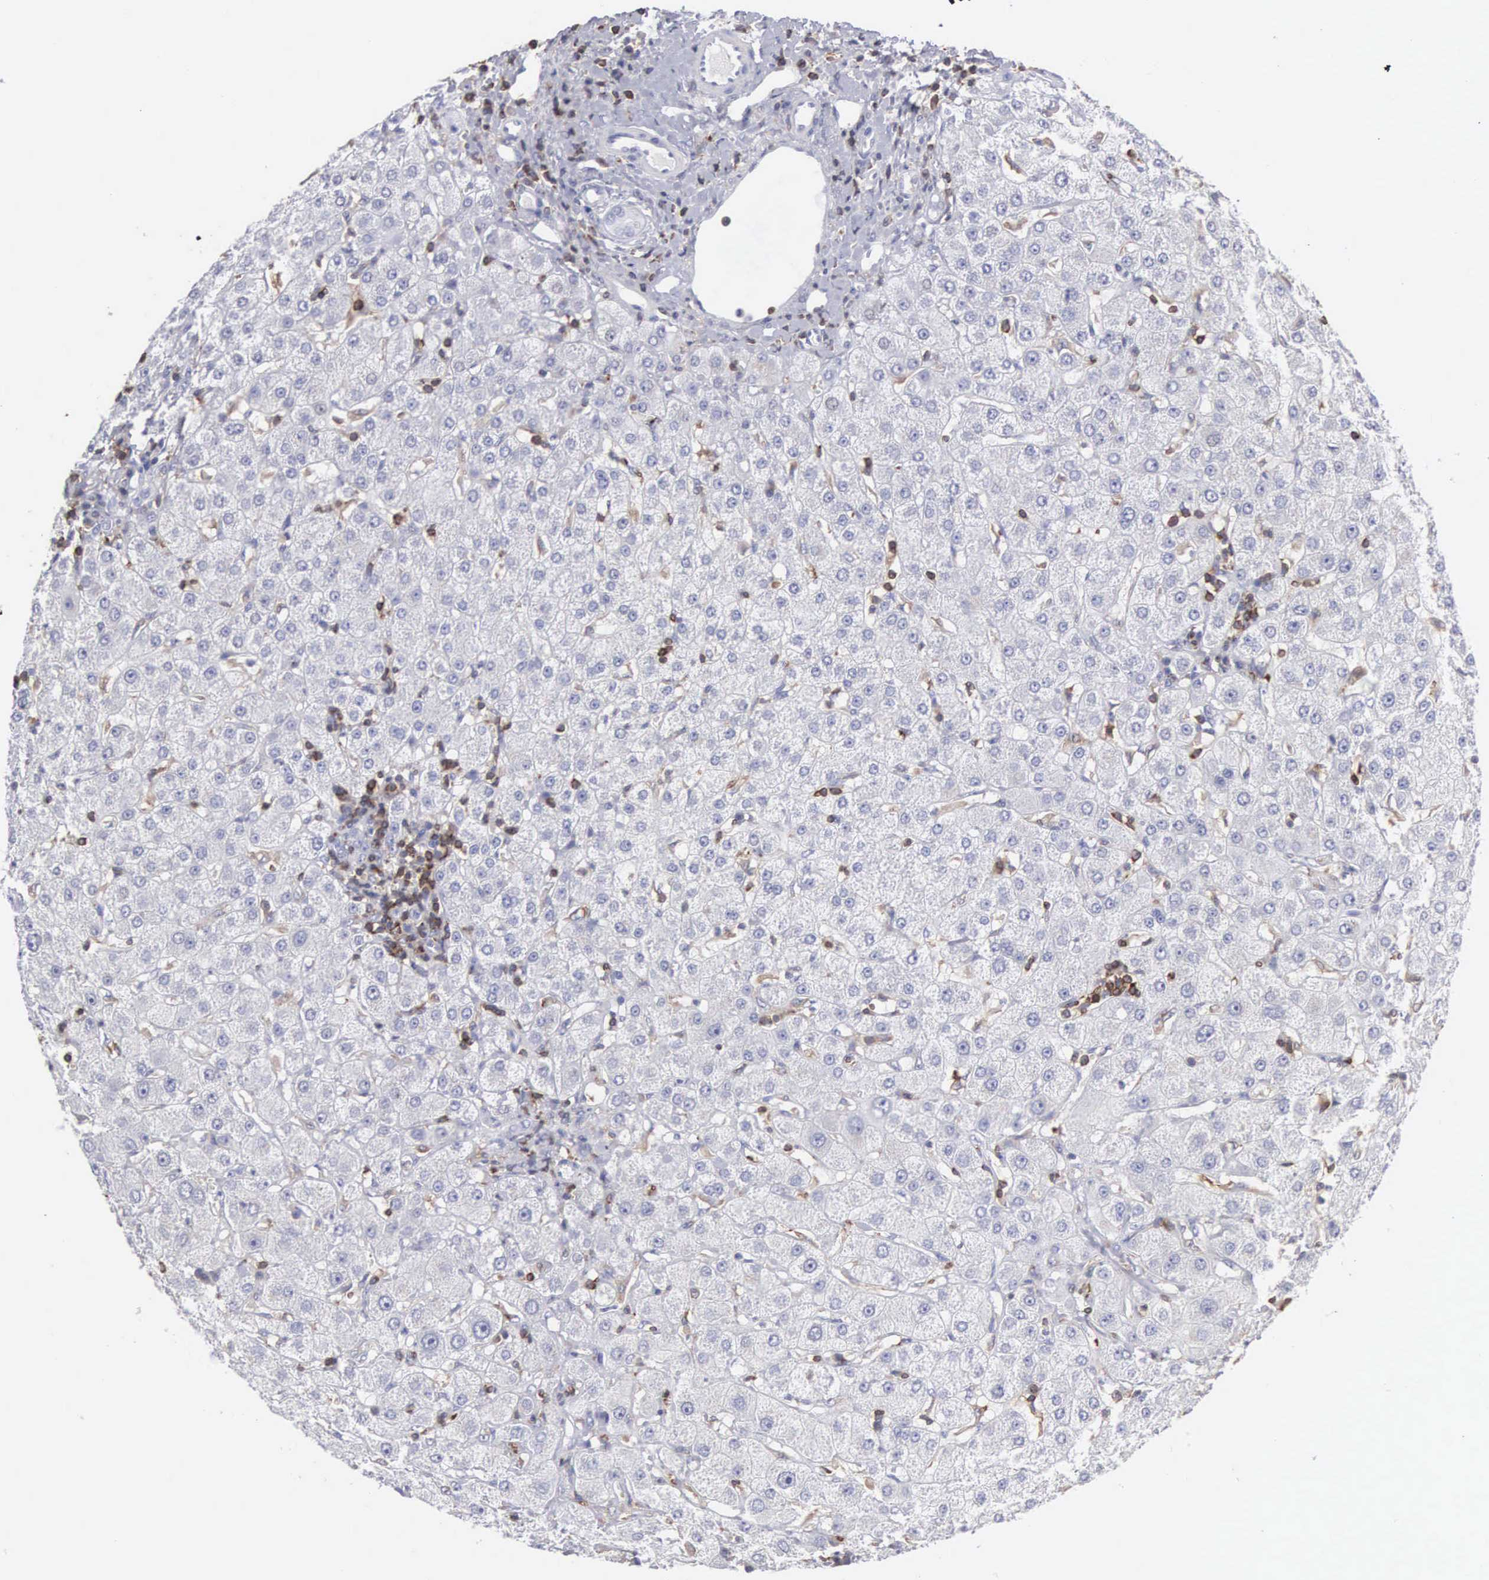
{"staining": {"intensity": "negative", "quantity": "none", "location": "none"}, "tissue": "liver", "cell_type": "Cholangiocytes", "image_type": "normal", "snomed": [{"axis": "morphology", "description": "Normal tissue, NOS"}, {"axis": "topography", "description": "Liver"}], "caption": "An image of human liver is negative for staining in cholangiocytes. Nuclei are stained in blue.", "gene": "ENSG00000285304", "patient": {"sex": "female", "age": 79}}